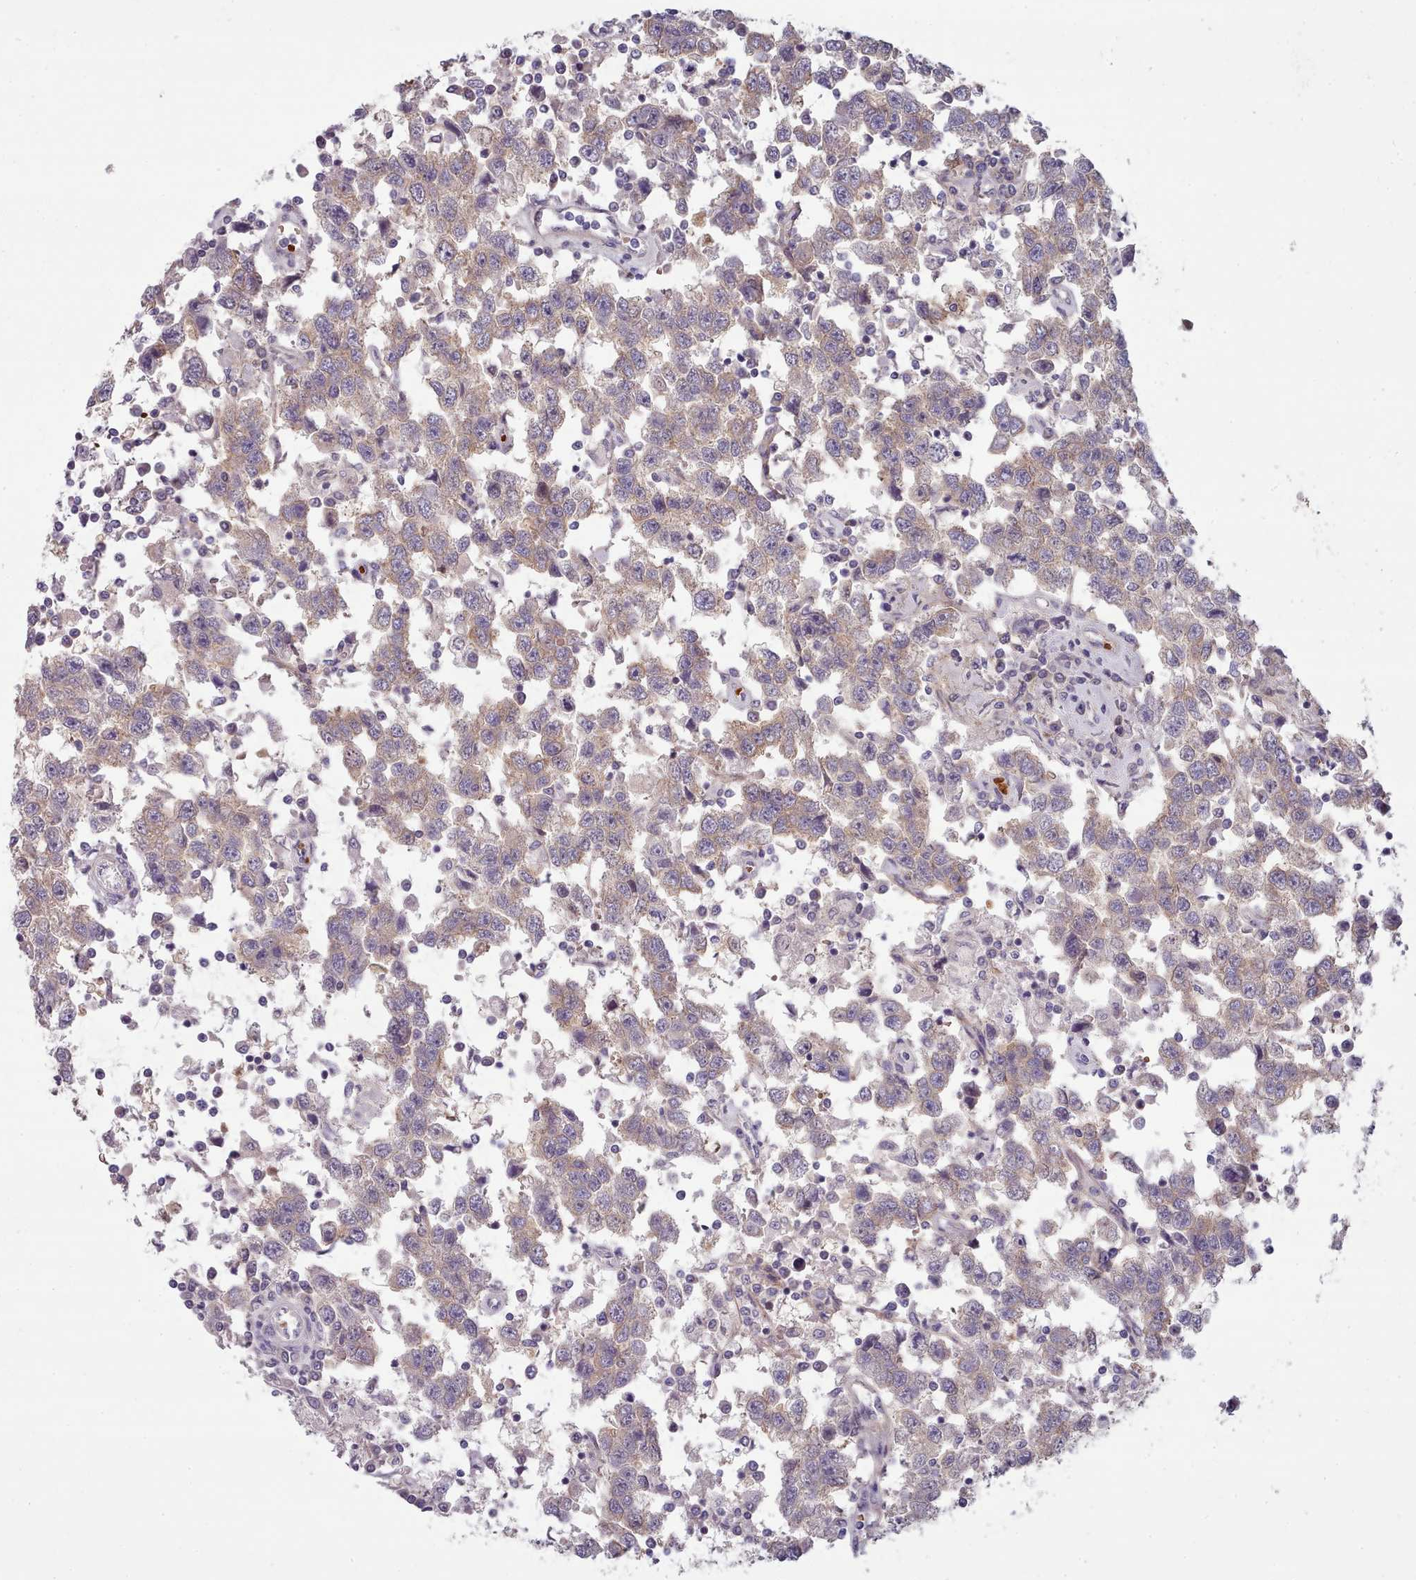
{"staining": {"intensity": "weak", "quantity": "25%-75%", "location": "cytoplasmic/membranous"}, "tissue": "testis cancer", "cell_type": "Tumor cells", "image_type": "cancer", "snomed": [{"axis": "morphology", "description": "Seminoma, NOS"}, {"axis": "topography", "description": "Testis"}], "caption": "Weak cytoplasmic/membranous staining is seen in approximately 25%-75% of tumor cells in testis cancer (seminoma).", "gene": "CLNS1A", "patient": {"sex": "male", "age": 41}}